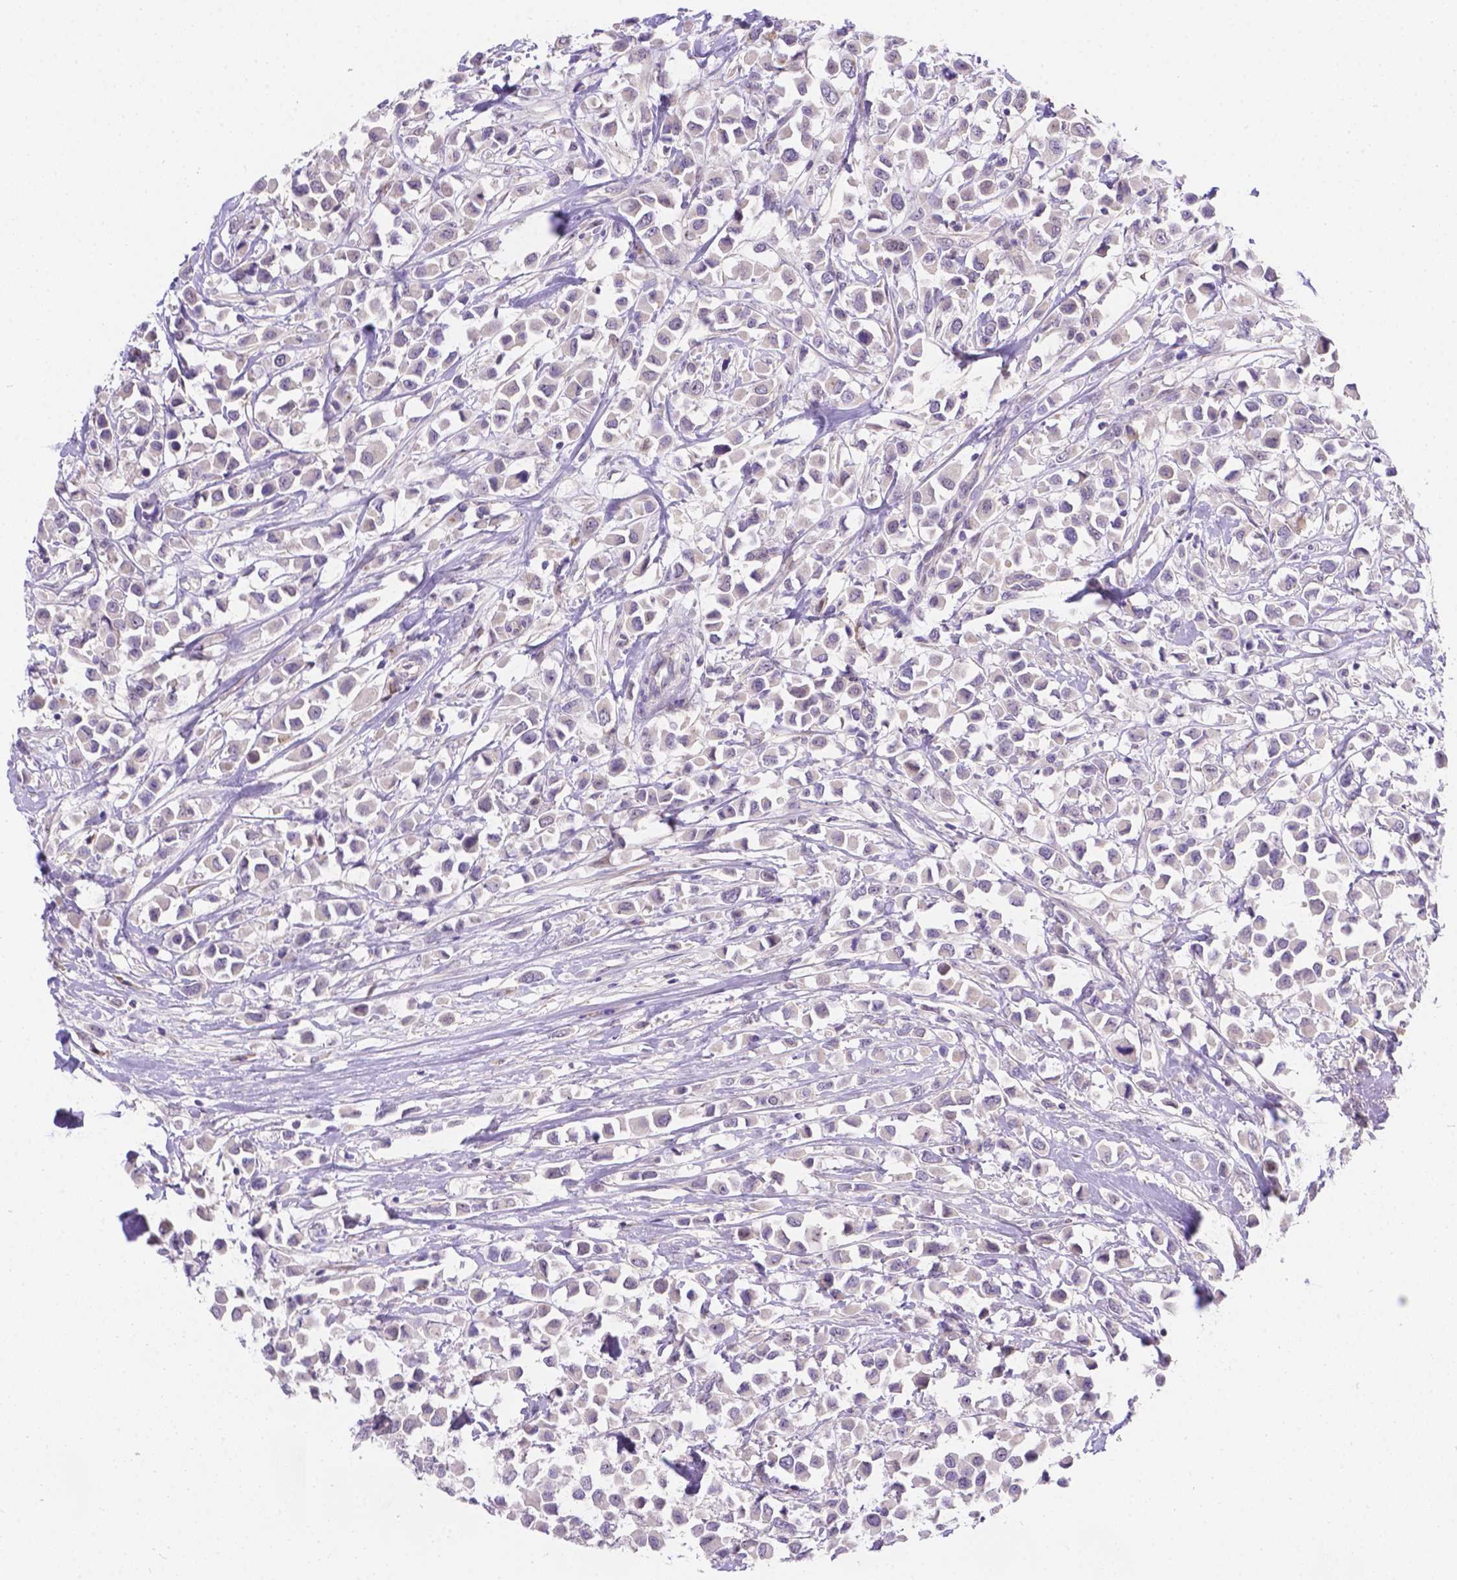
{"staining": {"intensity": "negative", "quantity": "none", "location": "none"}, "tissue": "breast cancer", "cell_type": "Tumor cells", "image_type": "cancer", "snomed": [{"axis": "morphology", "description": "Duct carcinoma"}, {"axis": "topography", "description": "Breast"}], "caption": "Photomicrograph shows no significant protein expression in tumor cells of breast cancer.", "gene": "CD96", "patient": {"sex": "female", "age": 61}}